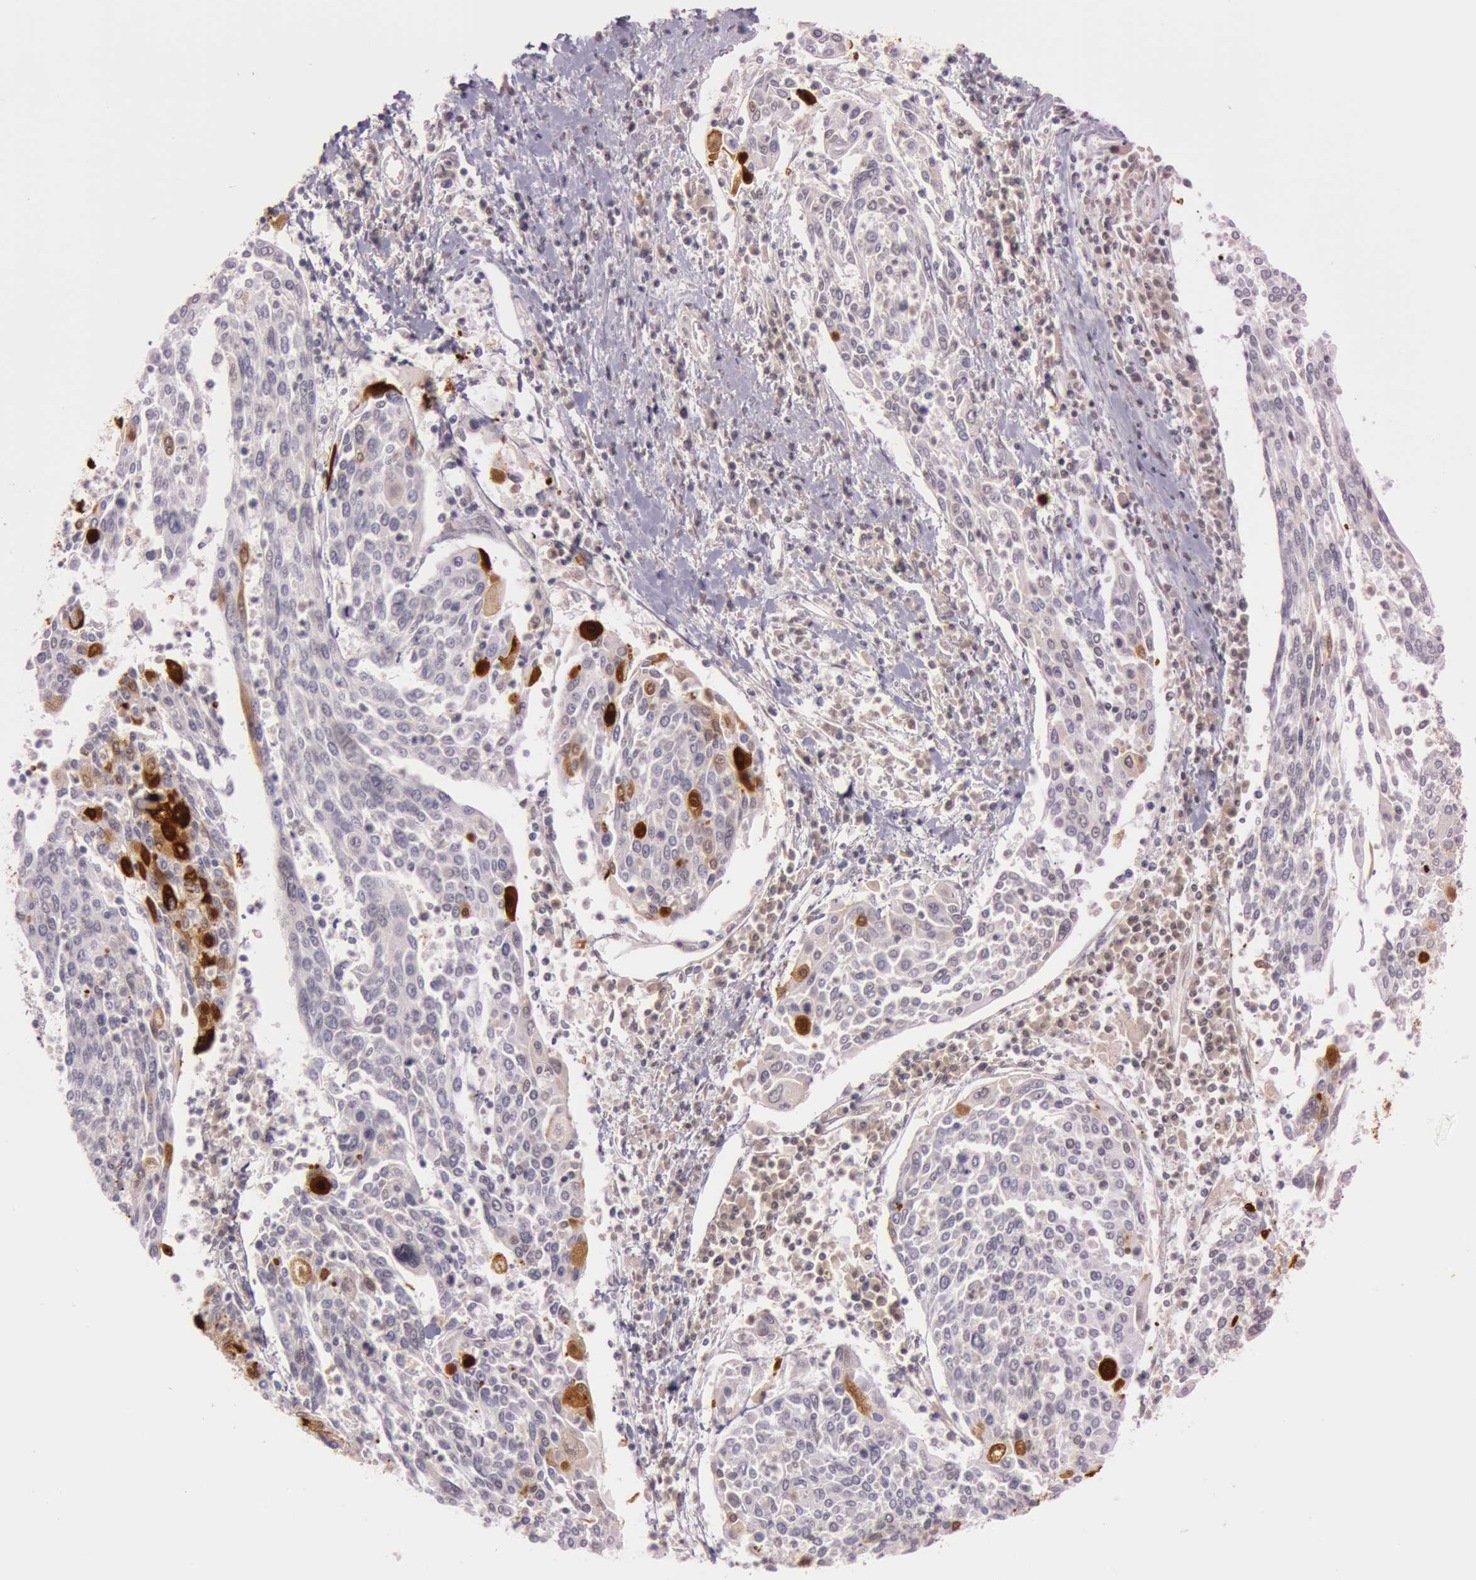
{"staining": {"intensity": "strong", "quantity": "<25%", "location": "cytoplasmic/membranous"}, "tissue": "cervical cancer", "cell_type": "Tumor cells", "image_type": "cancer", "snomed": [{"axis": "morphology", "description": "Squamous cell carcinoma, NOS"}, {"axis": "topography", "description": "Cervix"}], "caption": "Protein analysis of squamous cell carcinoma (cervical) tissue shows strong cytoplasmic/membranous expression in about <25% of tumor cells.", "gene": "S100A7", "patient": {"sex": "female", "age": 40}}